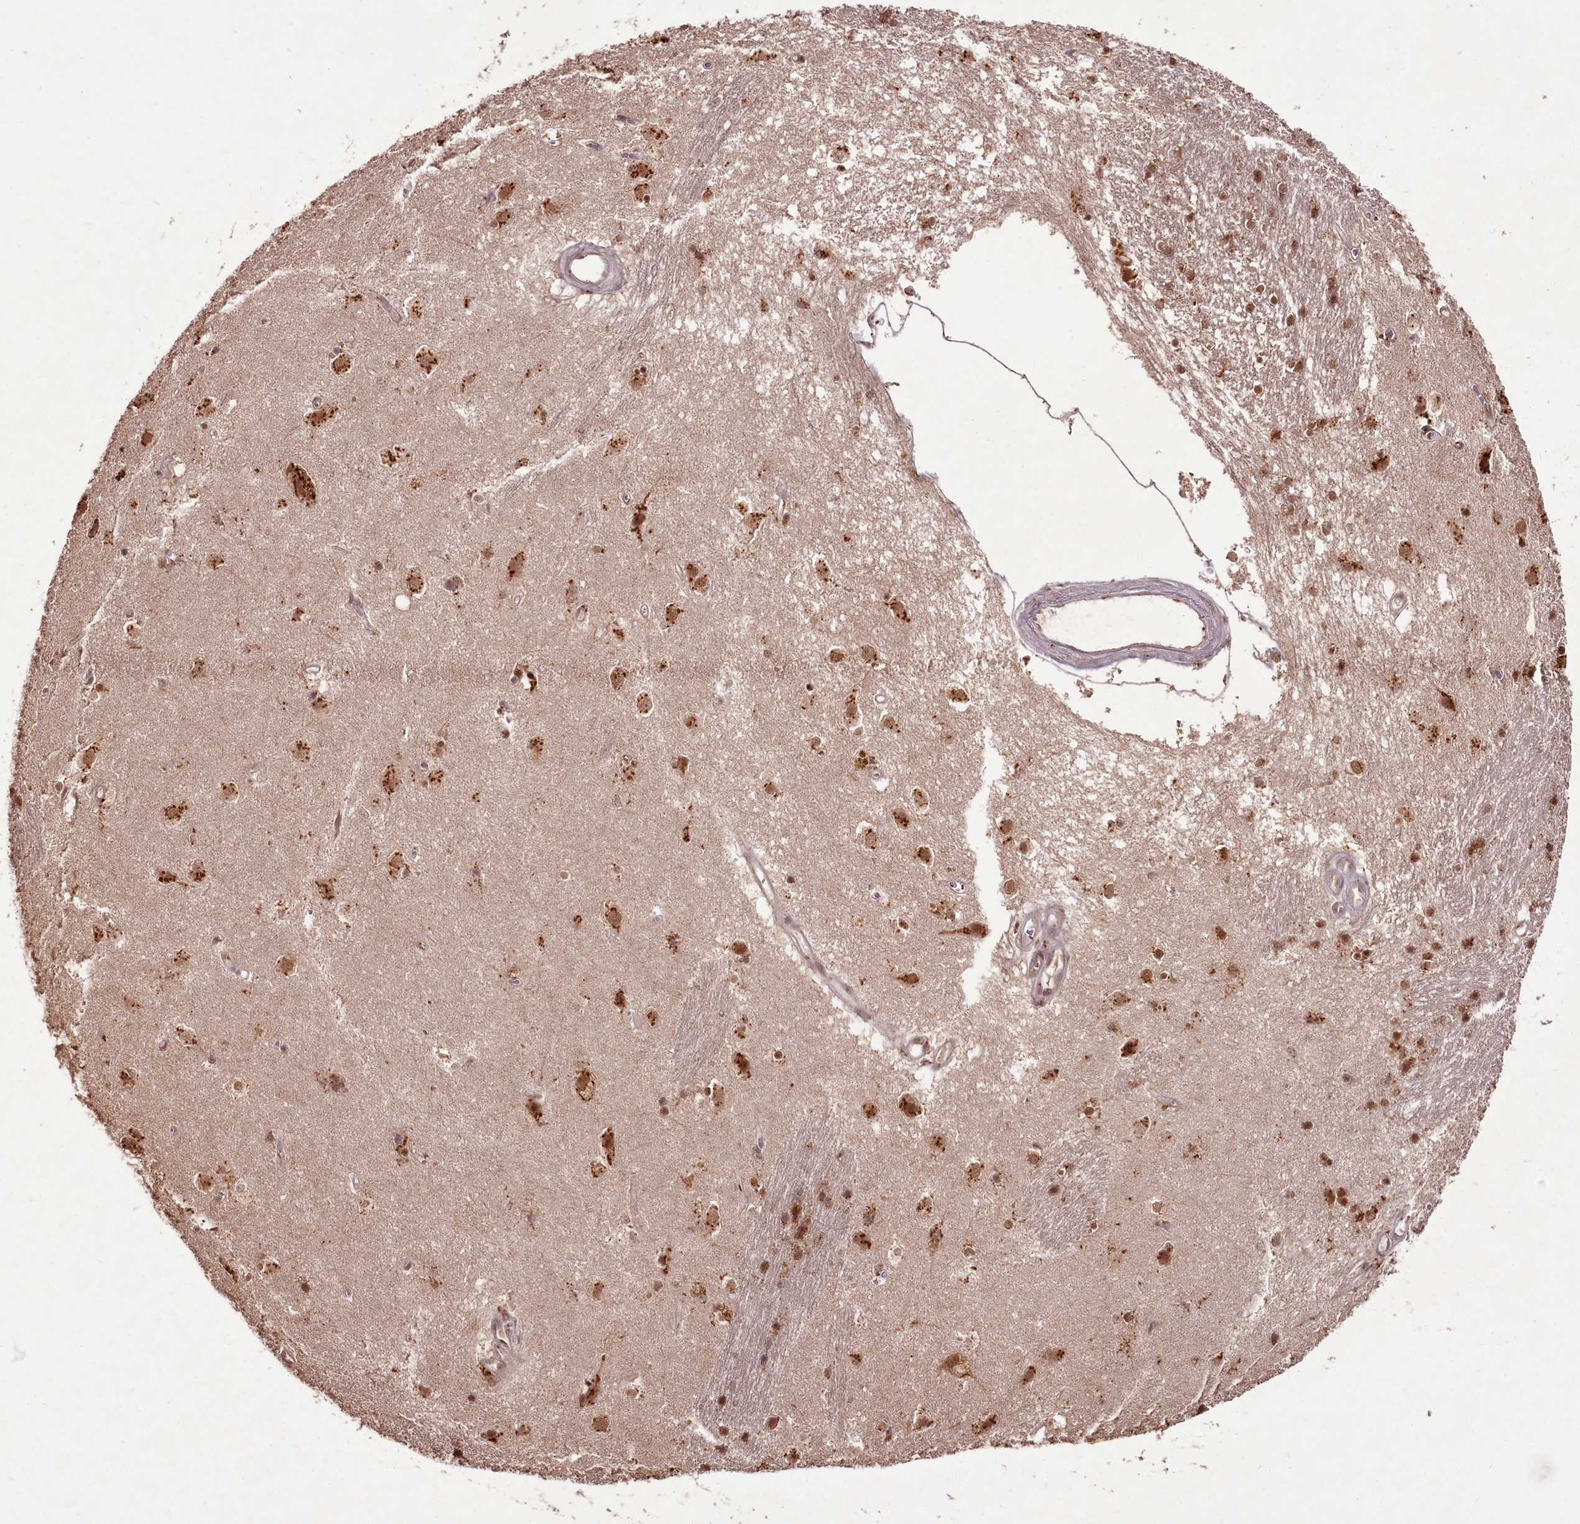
{"staining": {"intensity": "moderate", "quantity": ">75%", "location": "cytoplasmic/membranous,nuclear"}, "tissue": "caudate", "cell_type": "Glial cells", "image_type": "normal", "snomed": [{"axis": "morphology", "description": "Normal tissue, NOS"}, {"axis": "topography", "description": "Lateral ventricle wall"}], "caption": "Immunohistochemistry image of normal caudate: human caudate stained using immunohistochemistry reveals medium levels of moderate protein expression localized specifically in the cytoplasmic/membranous,nuclear of glial cells, appearing as a cytoplasmic/membranous,nuclear brown color.", "gene": "CEP83", "patient": {"sex": "male", "age": 70}}